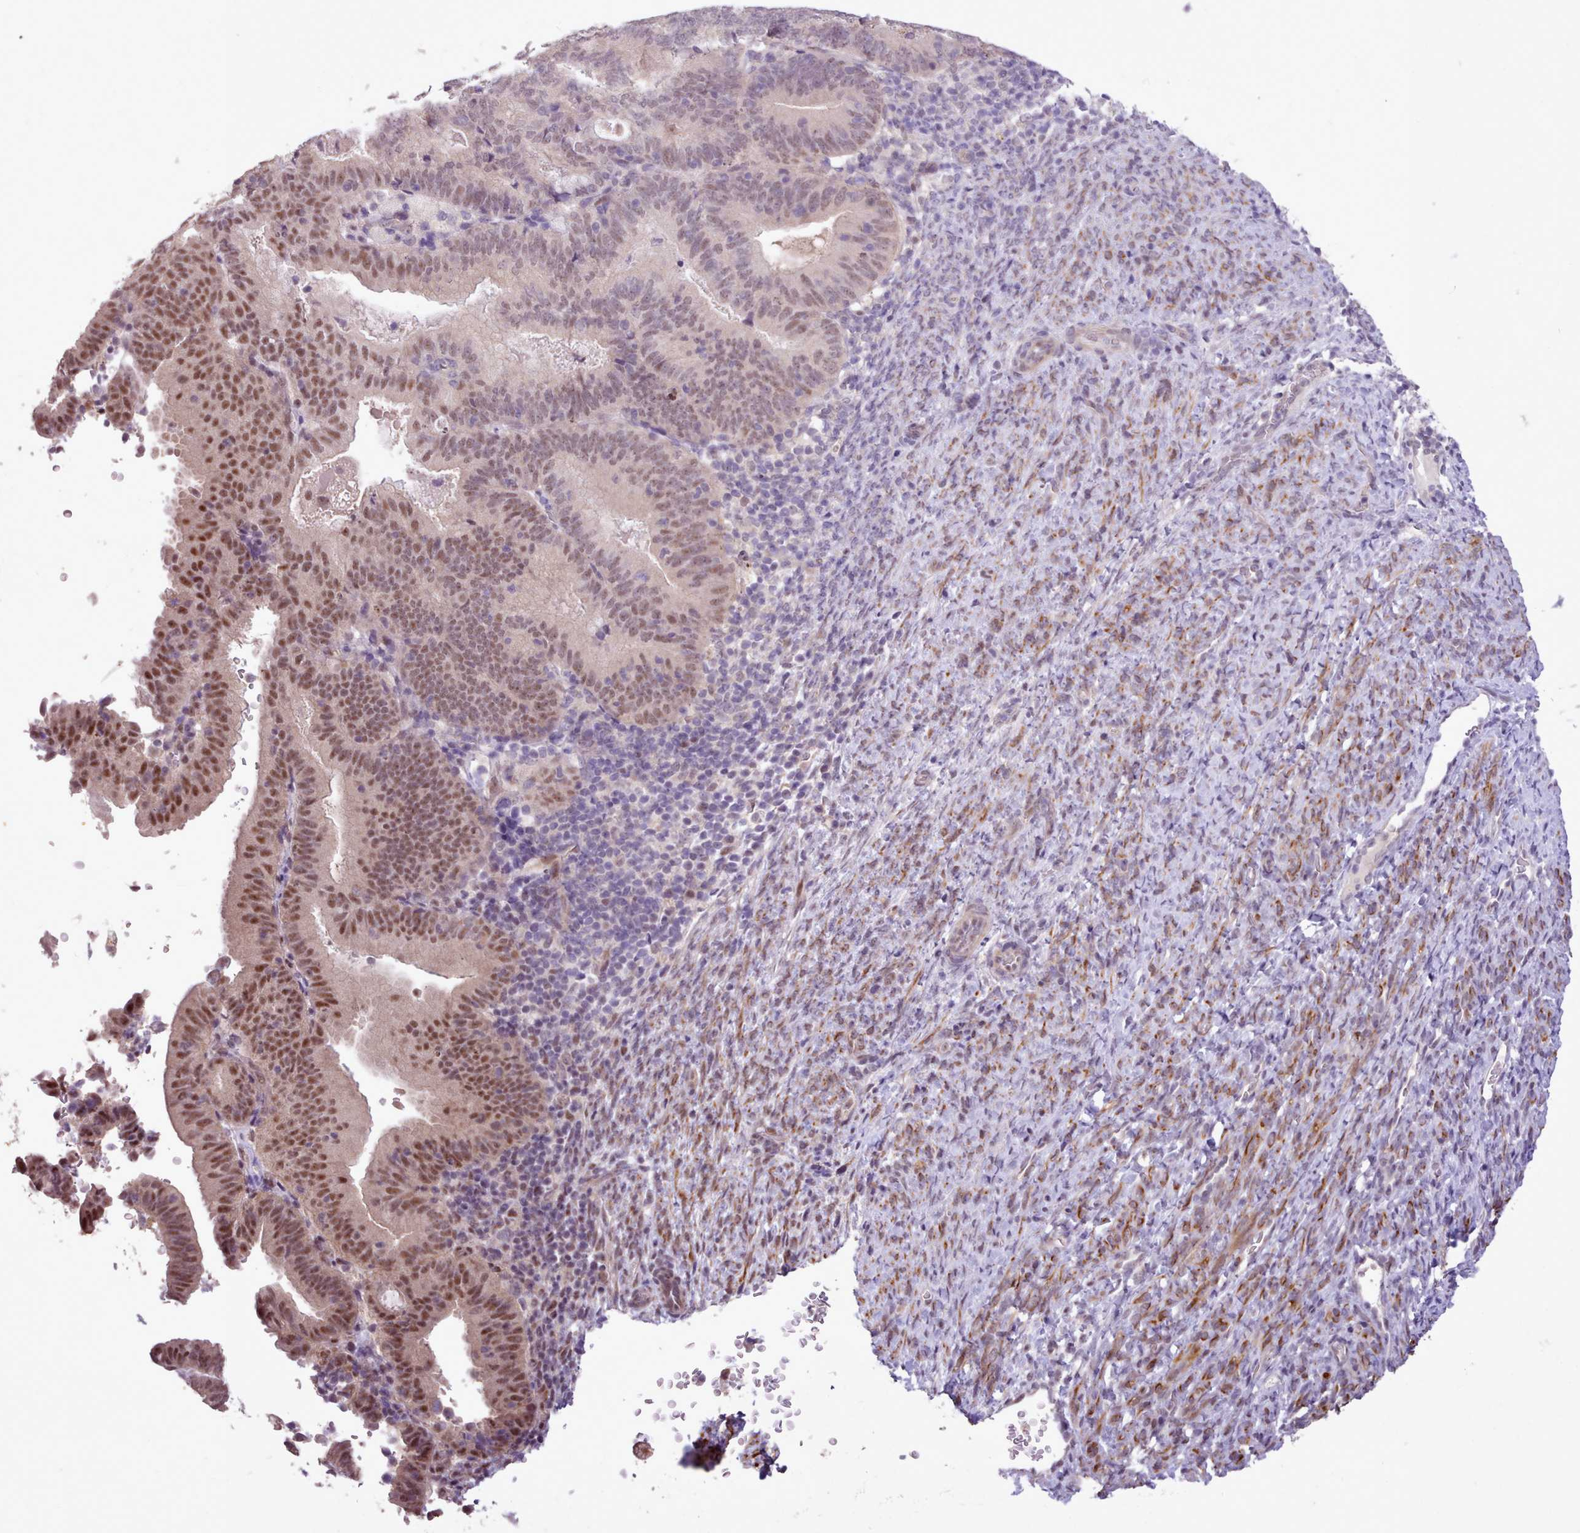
{"staining": {"intensity": "moderate", "quantity": "25%-75%", "location": "nuclear"}, "tissue": "endometrial cancer", "cell_type": "Tumor cells", "image_type": "cancer", "snomed": [{"axis": "morphology", "description": "Adenocarcinoma, NOS"}, {"axis": "topography", "description": "Endometrium"}], "caption": "Approximately 25%-75% of tumor cells in endometrial cancer (adenocarcinoma) display moderate nuclear protein expression as visualized by brown immunohistochemical staining.", "gene": "ZNF607", "patient": {"sex": "female", "age": 70}}